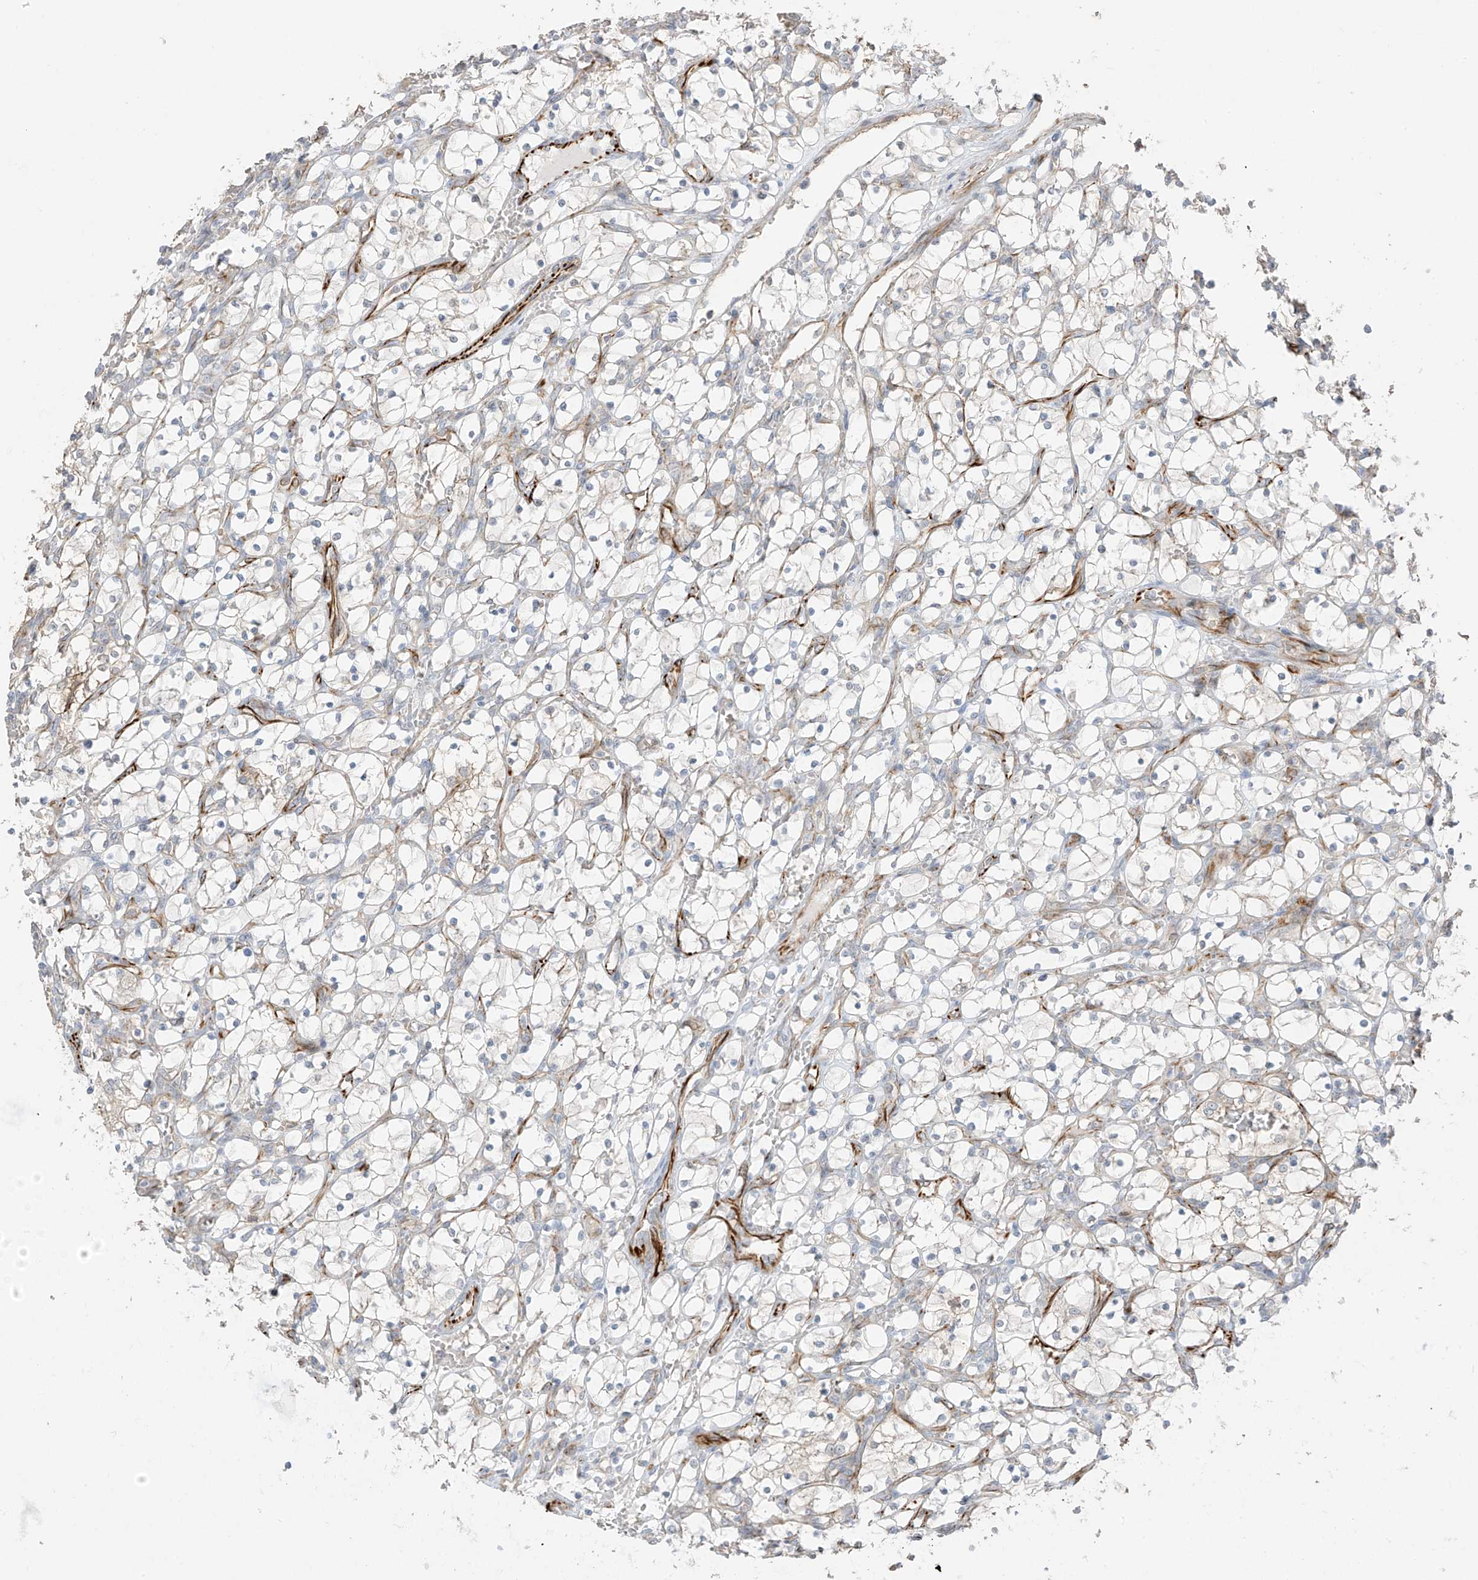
{"staining": {"intensity": "negative", "quantity": "none", "location": "none"}, "tissue": "renal cancer", "cell_type": "Tumor cells", "image_type": "cancer", "snomed": [{"axis": "morphology", "description": "Adenocarcinoma, NOS"}, {"axis": "topography", "description": "Kidney"}], "caption": "Immunohistochemistry image of human renal cancer stained for a protein (brown), which shows no staining in tumor cells.", "gene": "DCDC2", "patient": {"sex": "female", "age": 69}}